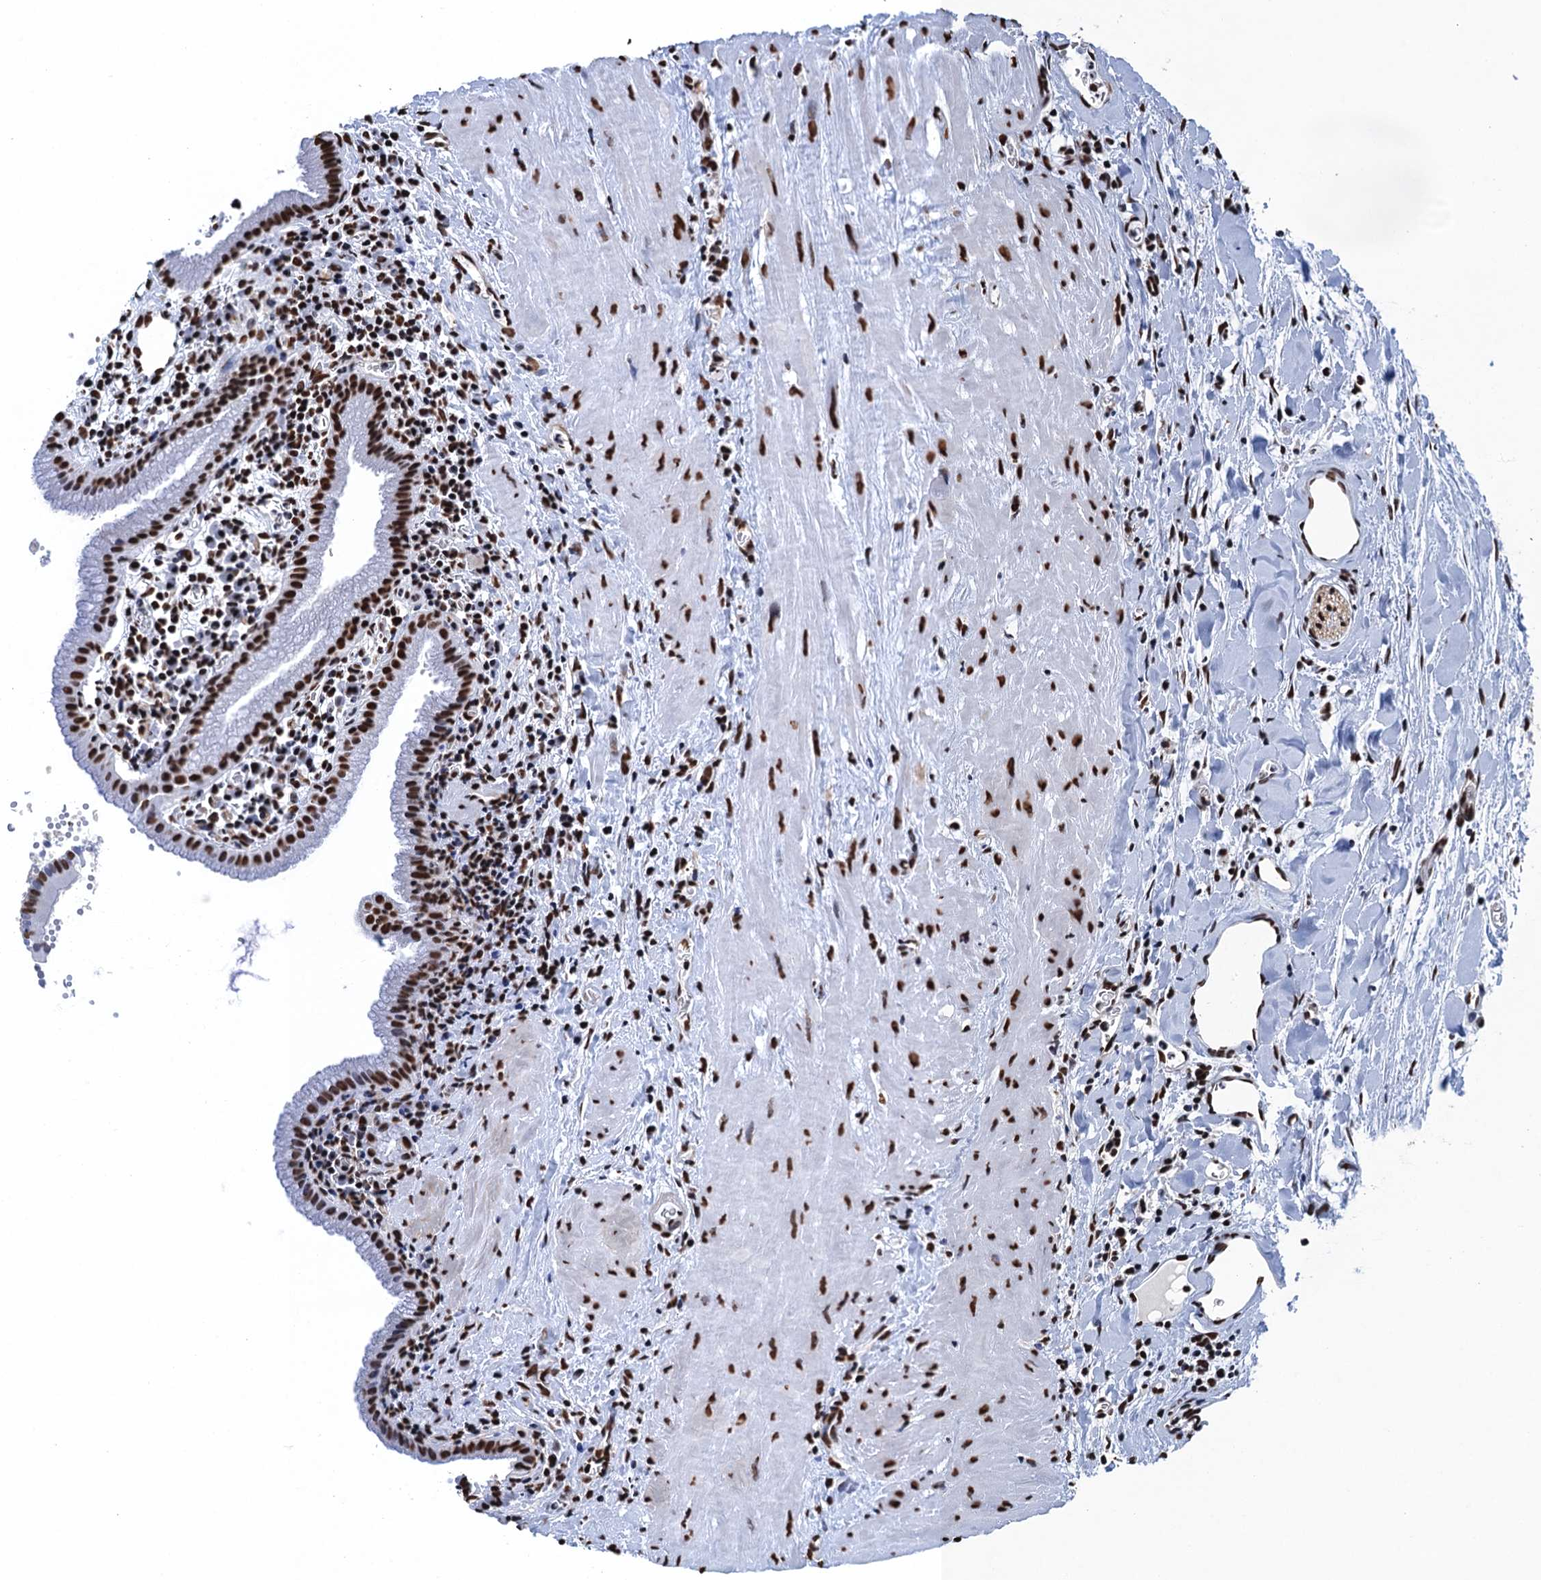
{"staining": {"intensity": "strong", "quantity": ">75%", "location": "nuclear"}, "tissue": "gallbladder", "cell_type": "Glandular cells", "image_type": "normal", "snomed": [{"axis": "morphology", "description": "Normal tissue, NOS"}, {"axis": "topography", "description": "Gallbladder"}], "caption": "Protein staining of unremarkable gallbladder shows strong nuclear positivity in about >75% of glandular cells. (Stains: DAB in brown, nuclei in blue, Microscopy: brightfield microscopy at high magnification).", "gene": "UBA2", "patient": {"sex": "male", "age": 78}}